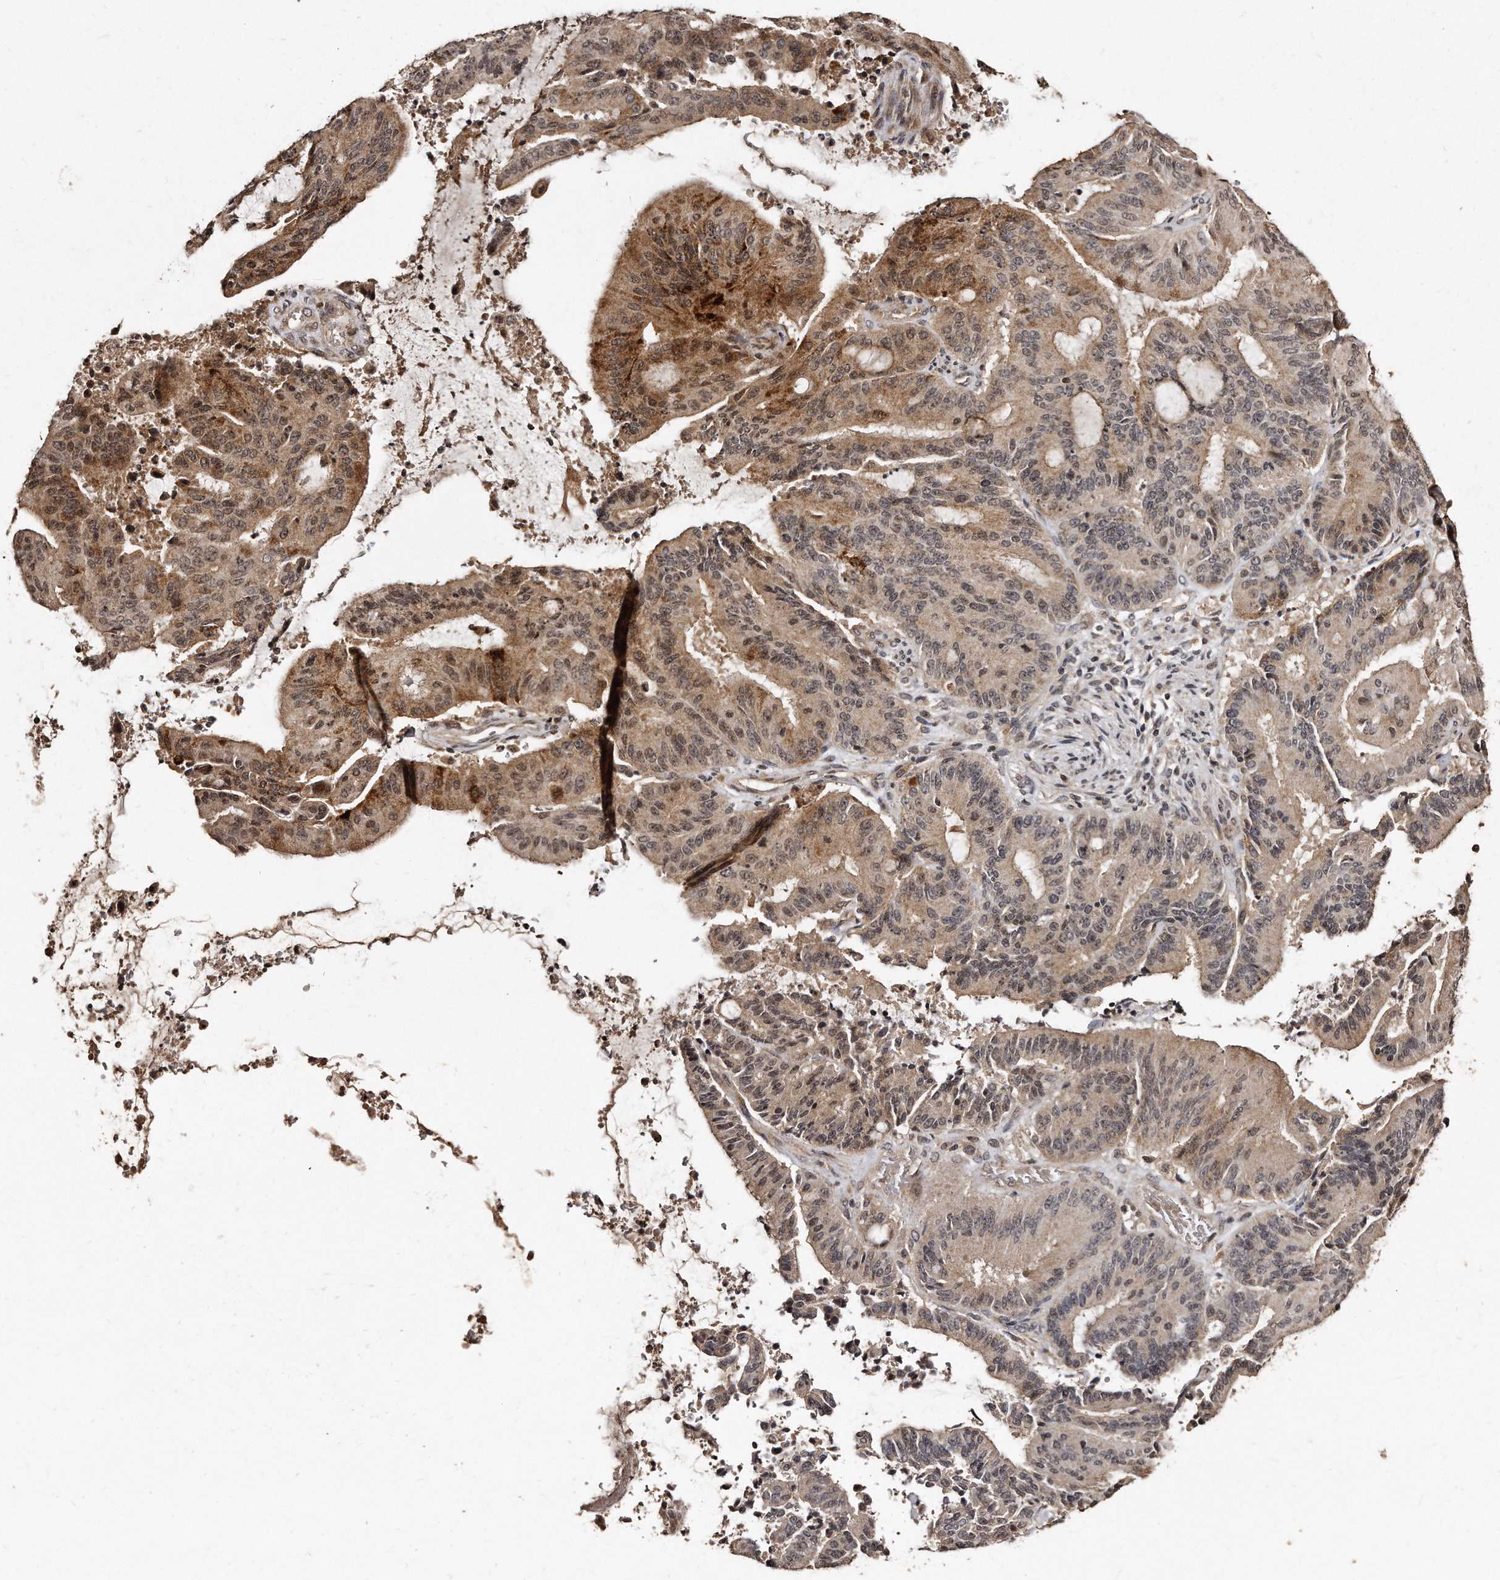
{"staining": {"intensity": "moderate", "quantity": ">75%", "location": "cytoplasmic/membranous,nuclear"}, "tissue": "liver cancer", "cell_type": "Tumor cells", "image_type": "cancer", "snomed": [{"axis": "morphology", "description": "Normal tissue, NOS"}, {"axis": "morphology", "description": "Cholangiocarcinoma"}, {"axis": "topography", "description": "Liver"}, {"axis": "topography", "description": "Peripheral nerve tissue"}], "caption": "Liver cancer stained with a protein marker displays moderate staining in tumor cells.", "gene": "TSHR", "patient": {"sex": "female", "age": 73}}